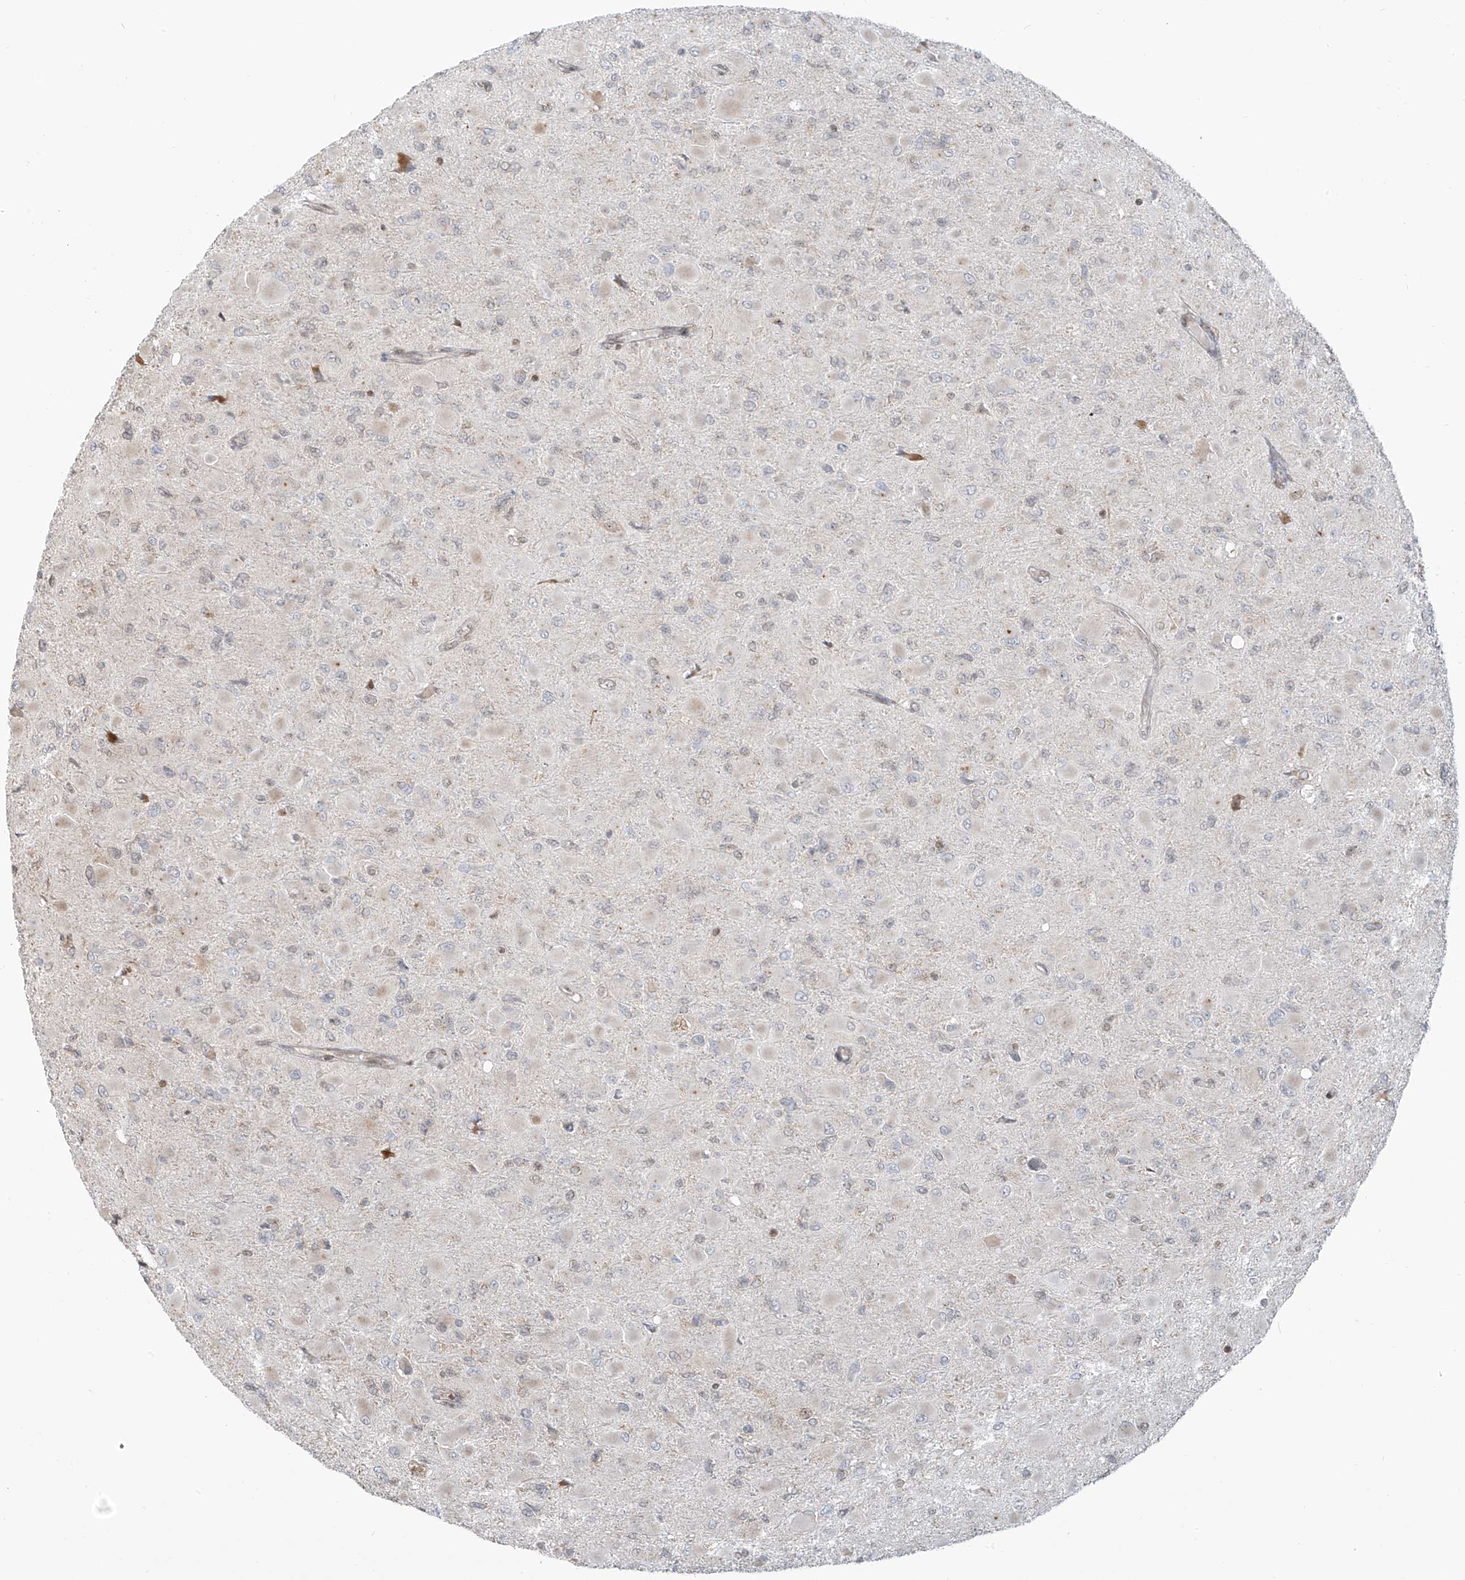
{"staining": {"intensity": "negative", "quantity": "none", "location": "none"}, "tissue": "glioma", "cell_type": "Tumor cells", "image_type": "cancer", "snomed": [{"axis": "morphology", "description": "Glioma, malignant, High grade"}, {"axis": "topography", "description": "Cerebral cortex"}], "caption": "Immunohistochemistry (IHC) histopathology image of human glioma stained for a protein (brown), which displays no expression in tumor cells.", "gene": "VMP1", "patient": {"sex": "female", "age": 36}}